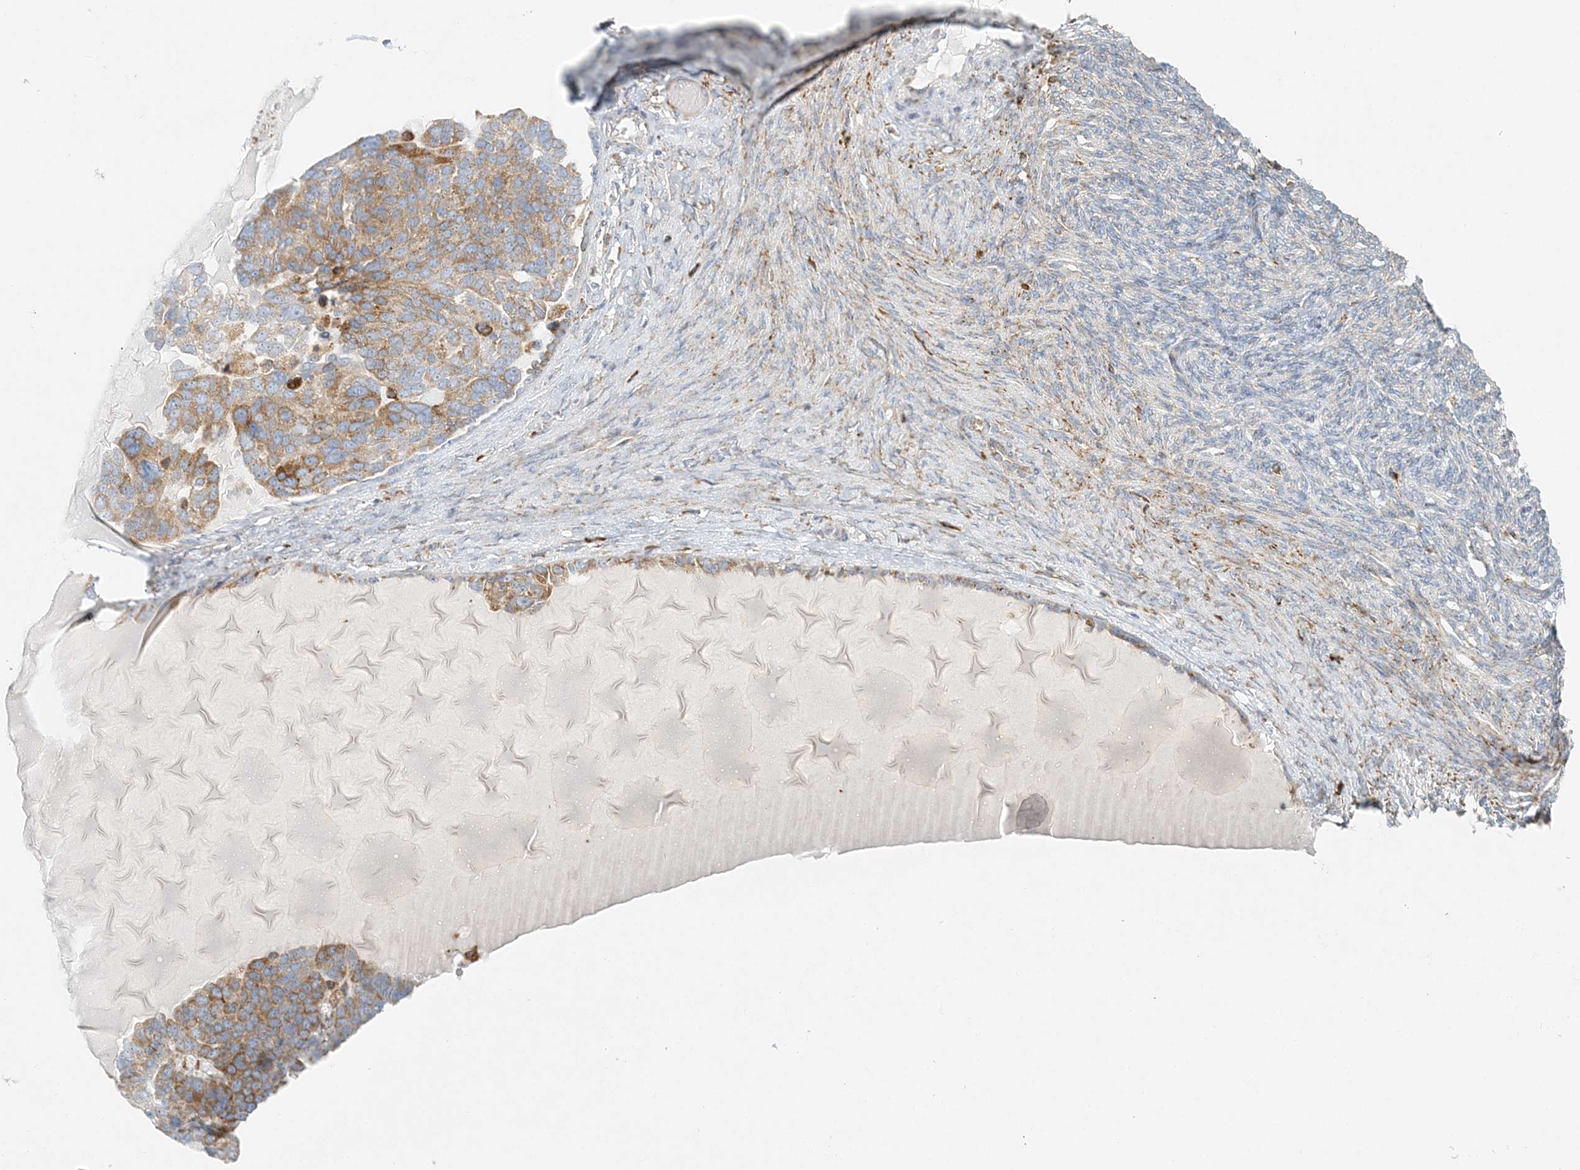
{"staining": {"intensity": "moderate", "quantity": ">75%", "location": "cytoplasmic/membranous"}, "tissue": "ovarian cancer", "cell_type": "Tumor cells", "image_type": "cancer", "snomed": [{"axis": "morphology", "description": "Cystadenocarcinoma, serous, NOS"}, {"axis": "topography", "description": "Ovary"}], "caption": "Ovarian cancer (serous cystadenocarcinoma) stained with DAB IHC shows medium levels of moderate cytoplasmic/membranous staining in approximately >75% of tumor cells.", "gene": "STK11IP", "patient": {"sex": "female", "age": 44}}